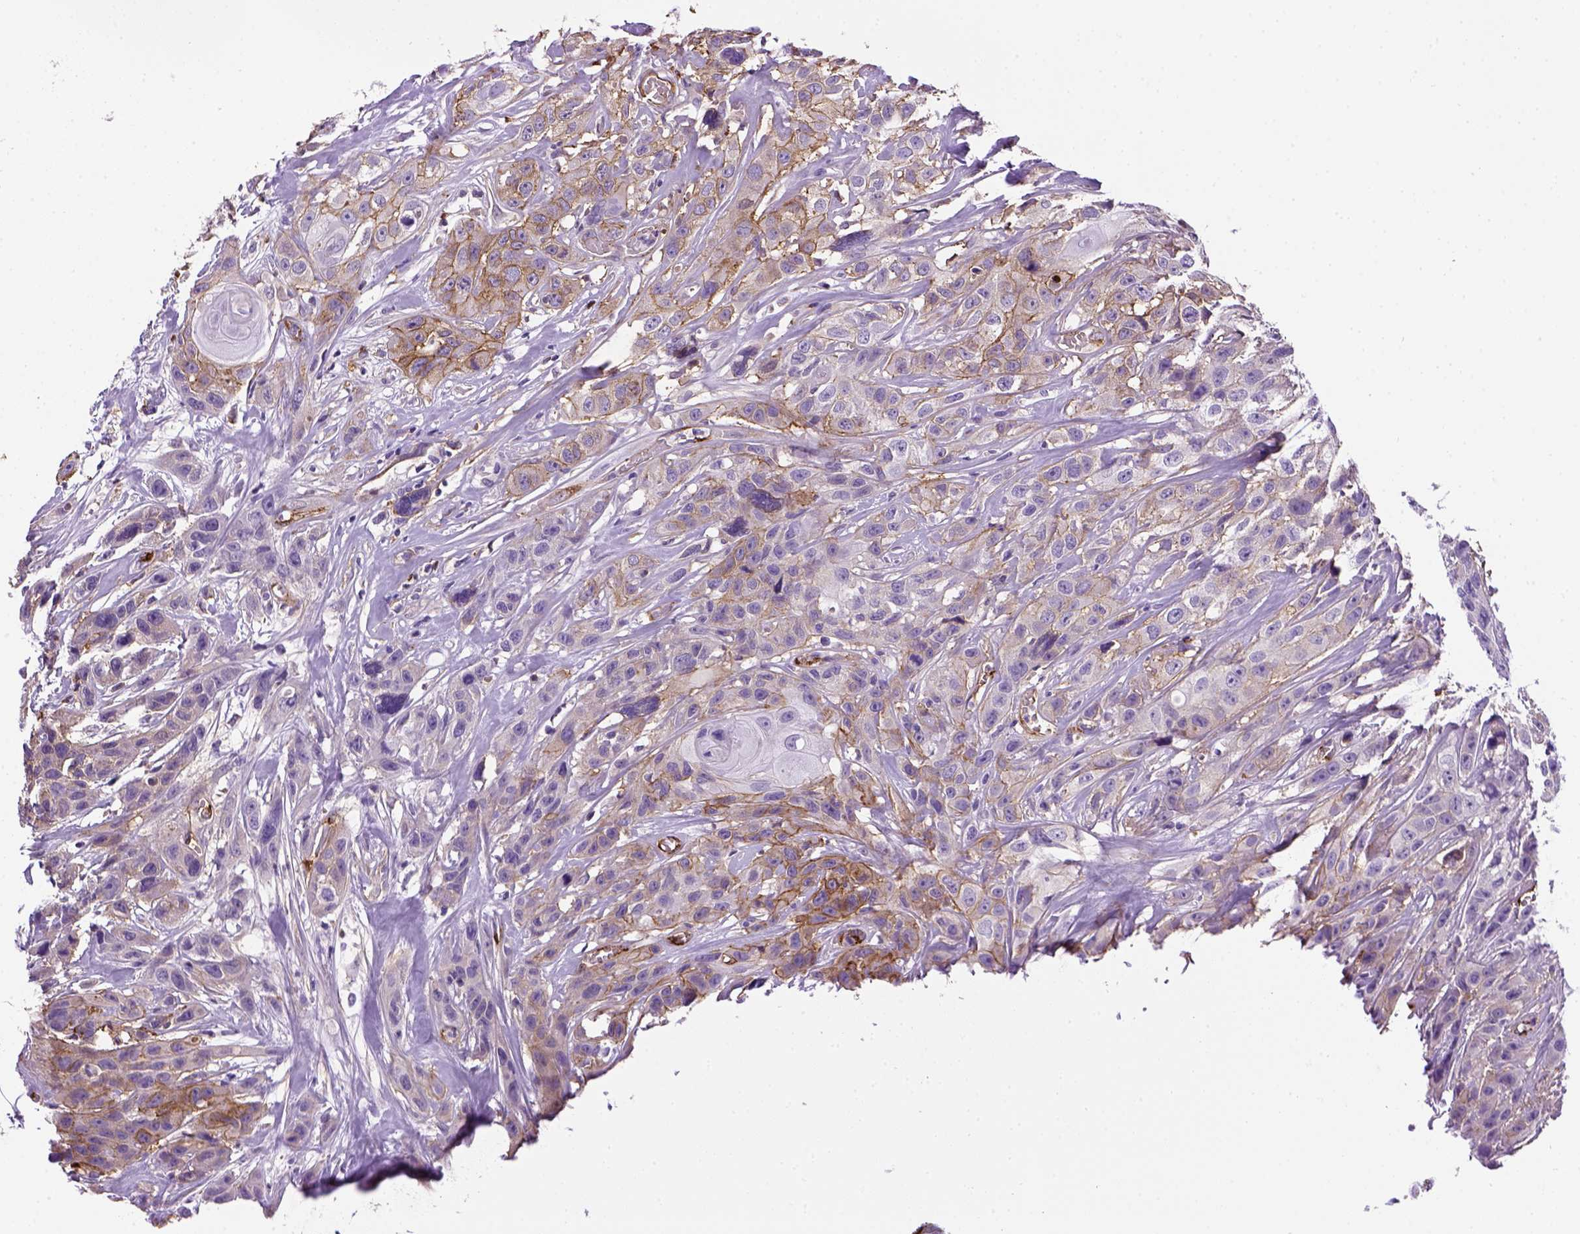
{"staining": {"intensity": "moderate", "quantity": "25%-75%", "location": "cytoplasmic/membranous"}, "tissue": "head and neck cancer", "cell_type": "Tumor cells", "image_type": "cancer", "snomed": [{"axis": "morphology", "description": "Squamous cell carcinoma, NOS"}, {"axis": "topography", "description": "Head-Neck"}], "caption": "Head and neck cancer was stained to show a protein in brown. There is medium levels of moderate cytoplasmic/membranous expression in about 25%-75% of tumor cells.", "gene": "VWF", "patient": {"sex": "male", "age": 57}}